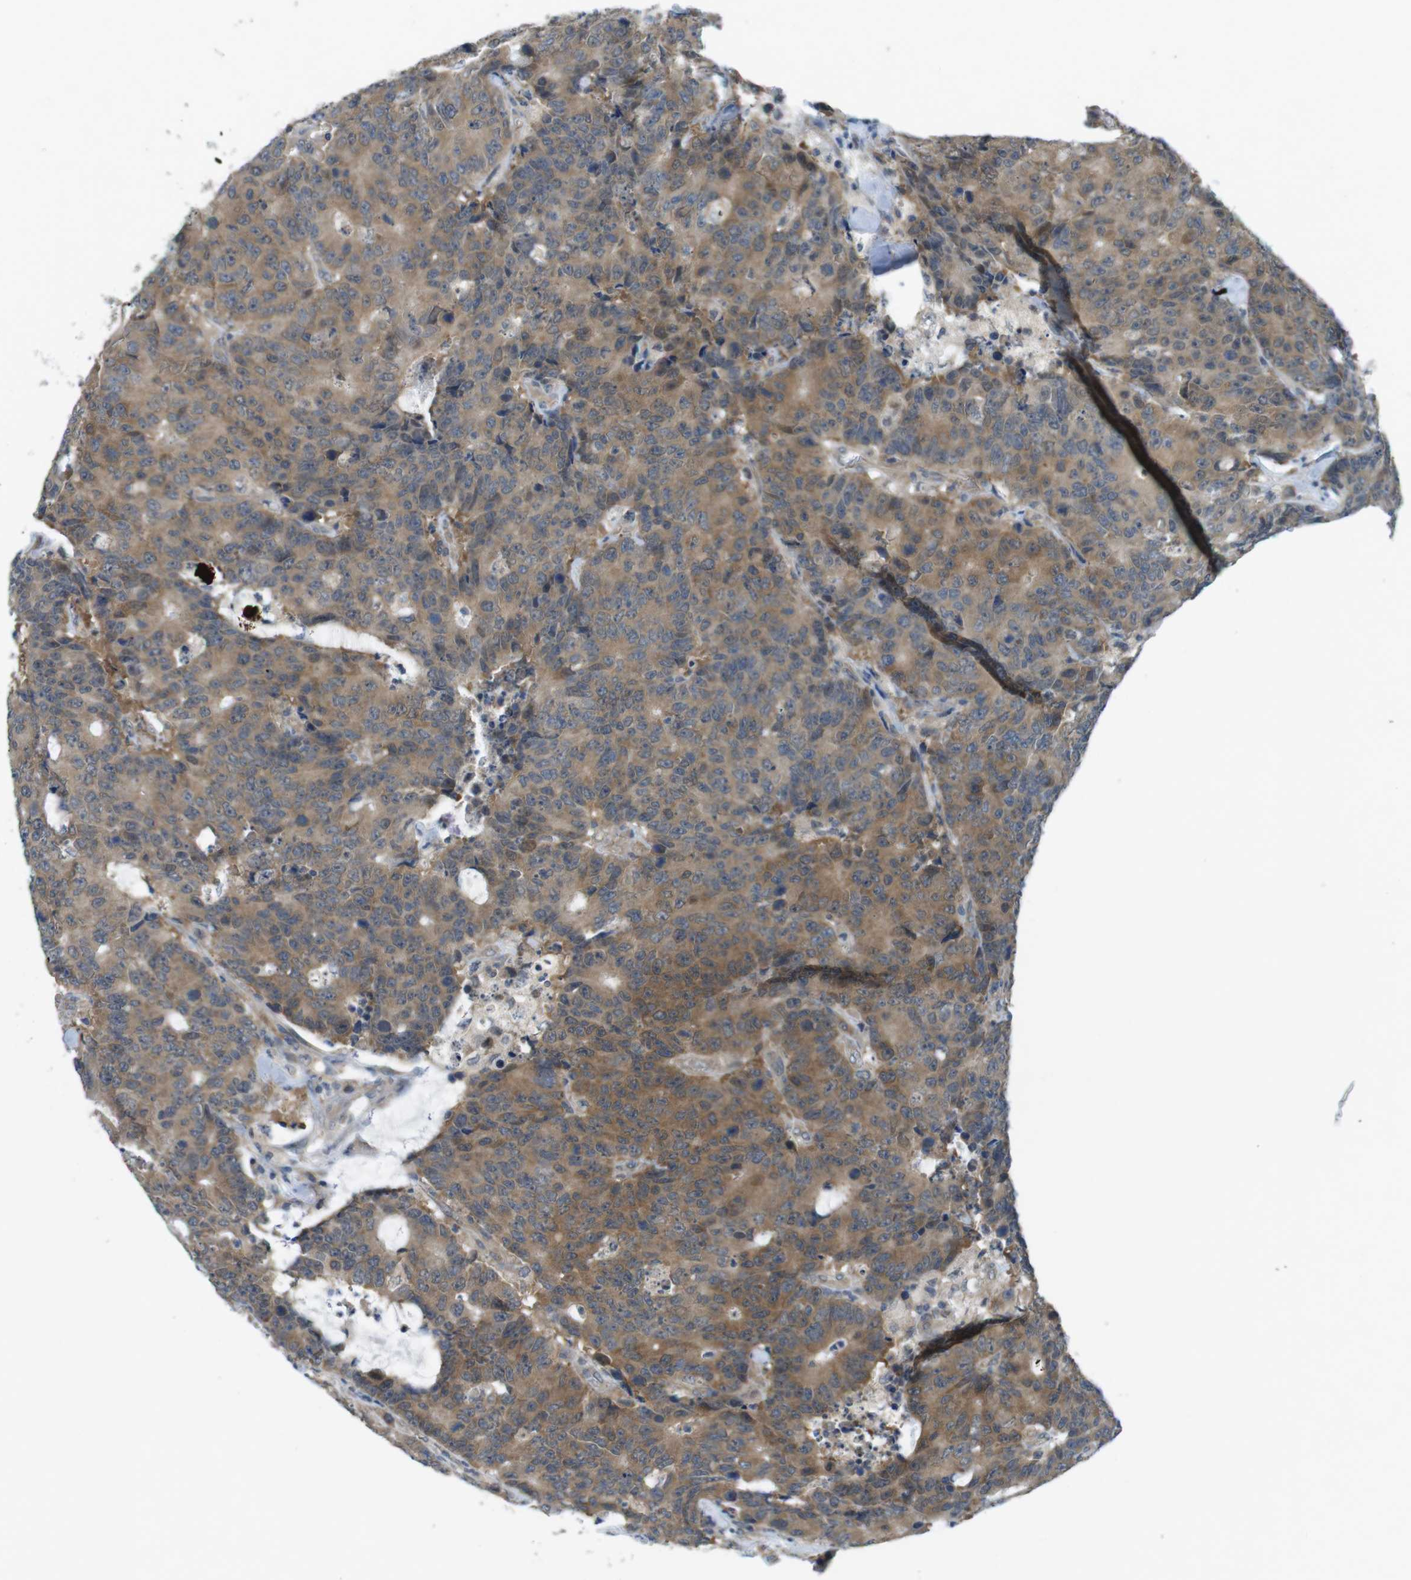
{"staining": {"intensity": "moderate", "quantity": ">75%", "location": "cytoplasmic/membranous"}, "tissue": "colorectal cancer", "cell_type": "Tumor cells", "image_type": "cancer", "snomed": [{"axis": "morphology", "description": "Adenocarcinoma, NOS"}, {"axis": "topography", "description": "Colon"}], "caption": "A micrograph showing moderate cytoplasmic/membranous positivity in approximately >75% of tumor cells in colorectal cancer, as visualized by brown immunohistochemical staining.", "gene": "SUGT1", "patient": {"sex": "female", "age": 86}}